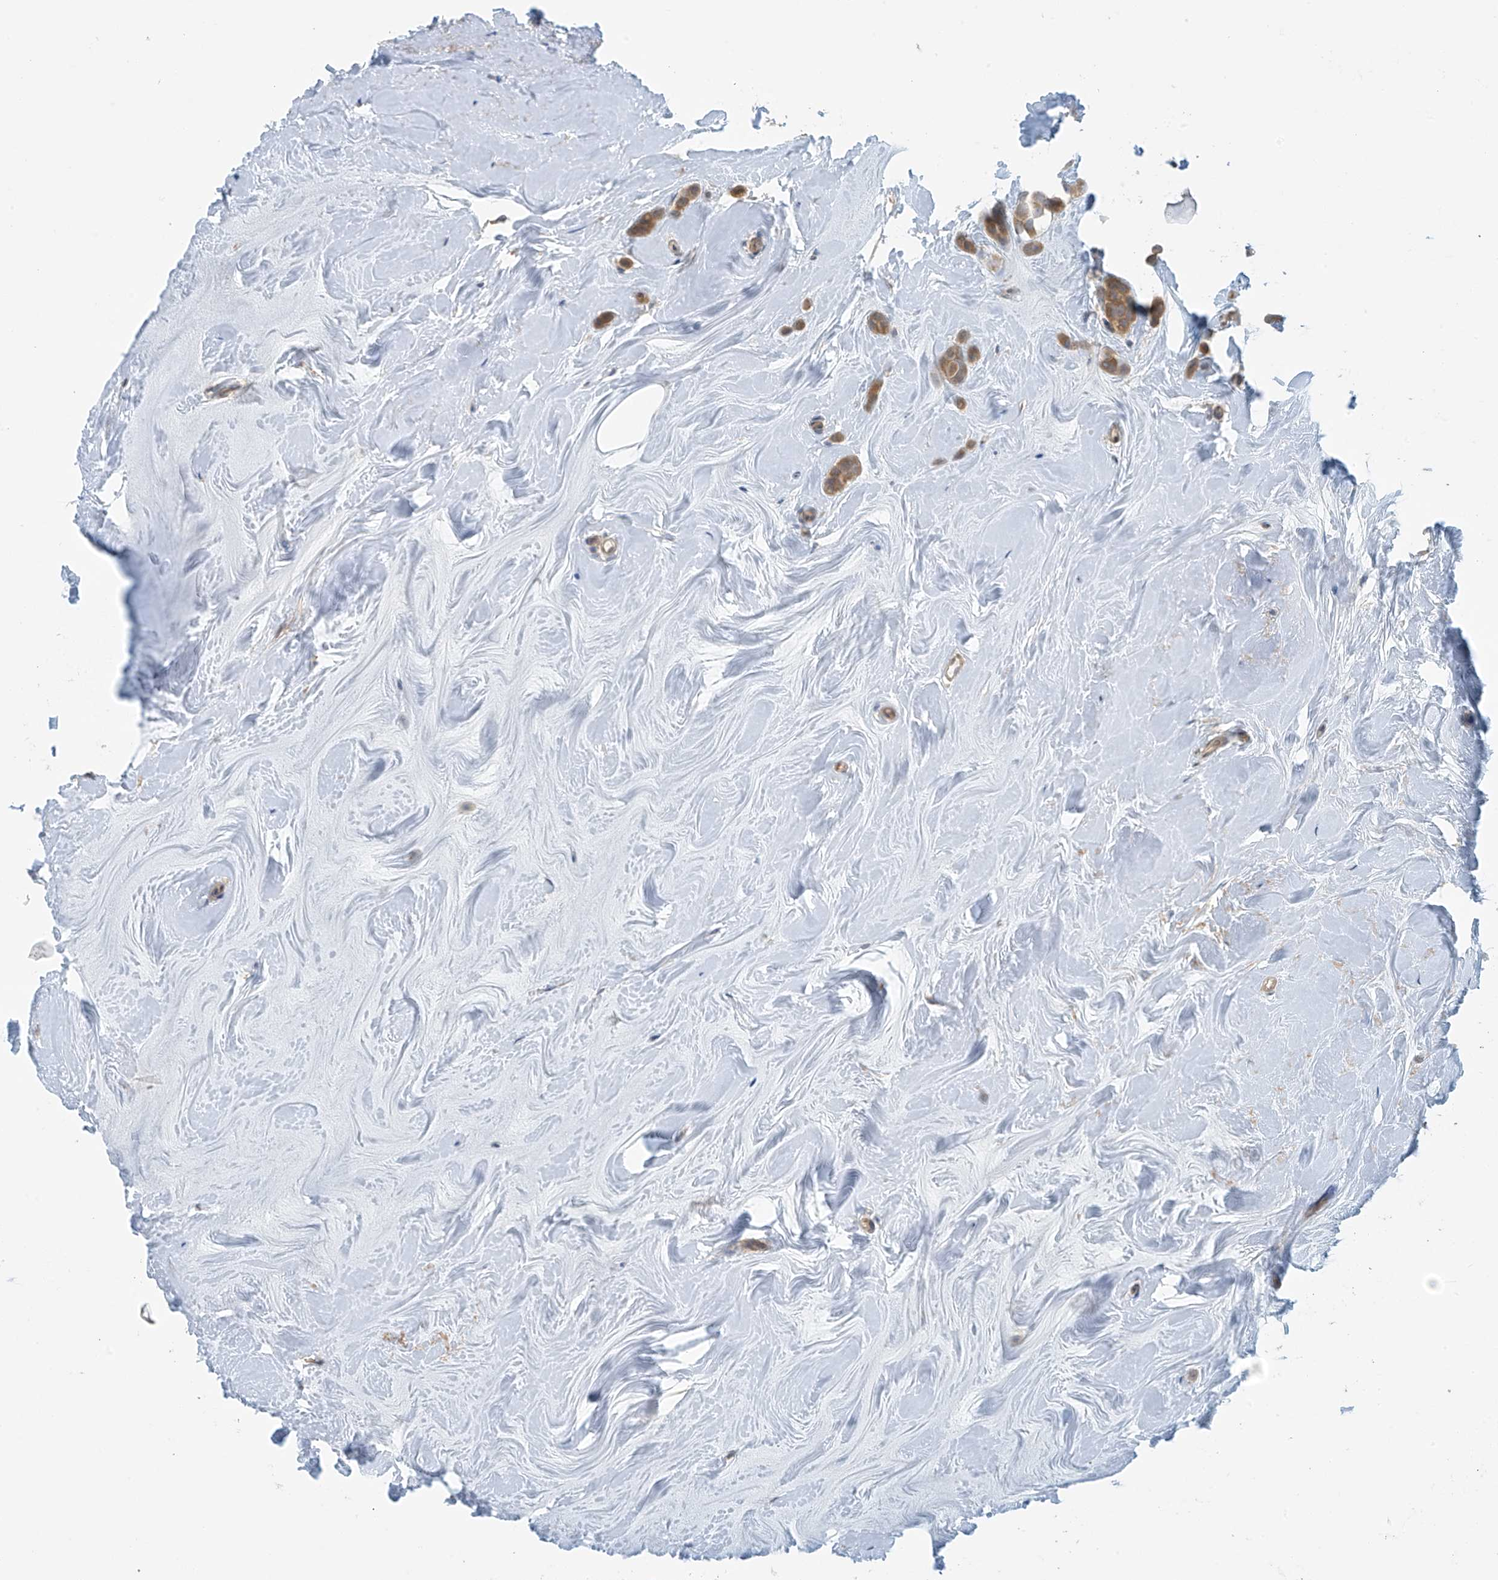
{"staining": {"intensity": "moderate", "quantity": ">75%", "location": "cytoplasmic/membranous"}, "tissue": "breast cancer", "cell_type": "Tumor cells", "image_type": "cancer", "snomed": [{"axis": "morphology", "description": "Lobular carcinoma"}, {"axis": "topography", "description": "Breast"}], "caption": "Immunohistochemistry (IHC) micrograph of neoplastic tissue: human breast lobular carcinoma stained using immunohistochemistry (IHC) demonstrates medium levels of moderate protein expression localized specifically in the cytoplasmic/membranous of tumor cells, appearing as a cytoplasmic/membranous brown color.", "gene": "FSD1L", "patient": {"sex": "female", "age": 47}}